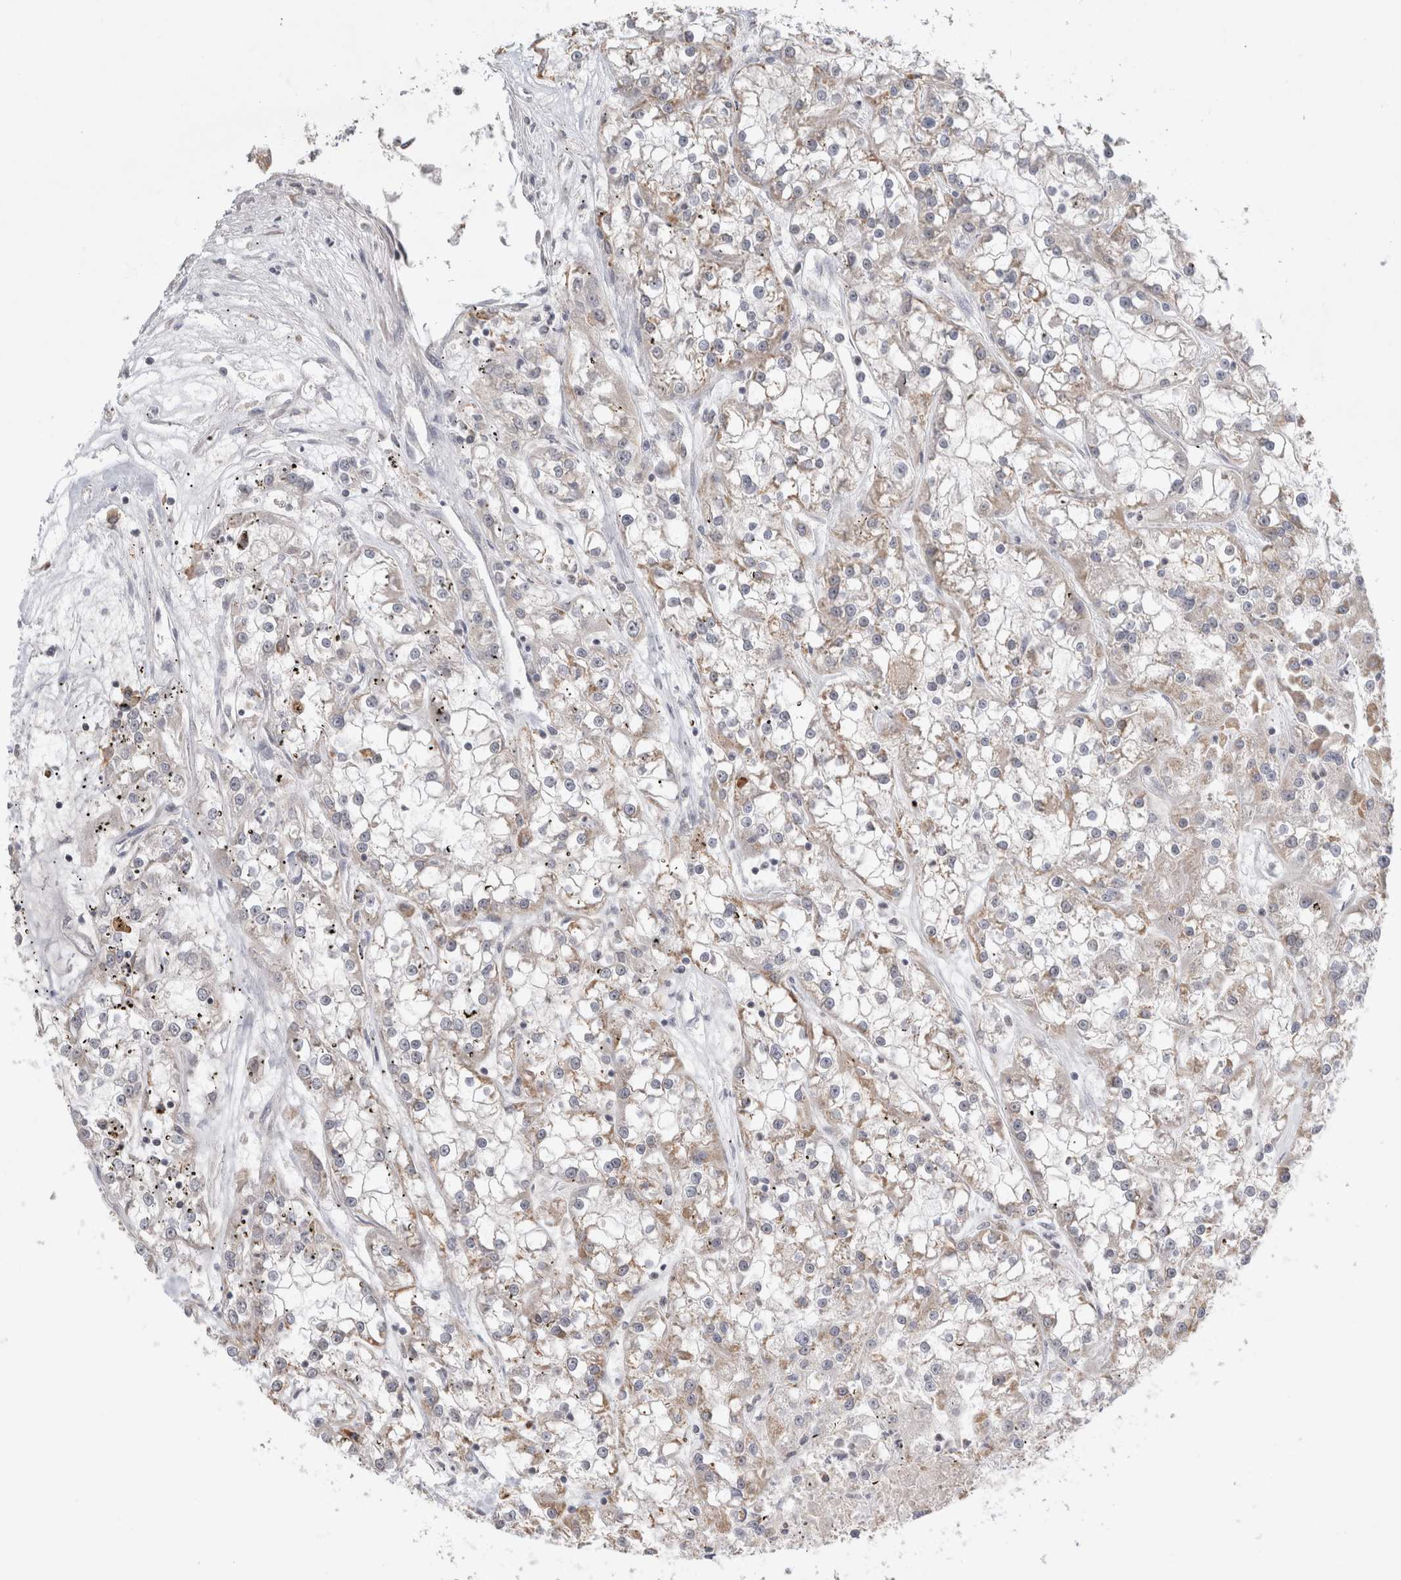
{"staining": {"intensity": "weak", "quantity": "<25%", "location": "cytoplasmic/membranous"}, "tissue": "renal cancer", "cell_type": "Tumor cells", "image_type": "cancer", "snomed": [{"axis": "morphology", "description": "Adenocarcinoma, NOS"}, {"axis": "topography", "description": "Kidney"}], "caption": "IHC image of neoplastic tissue: human renal cancer stained with DAB demonstrates no significant protein expression in tumor cells.", "gene": "NEDD4L", "patient": {"sex": "female", "age": 52}}